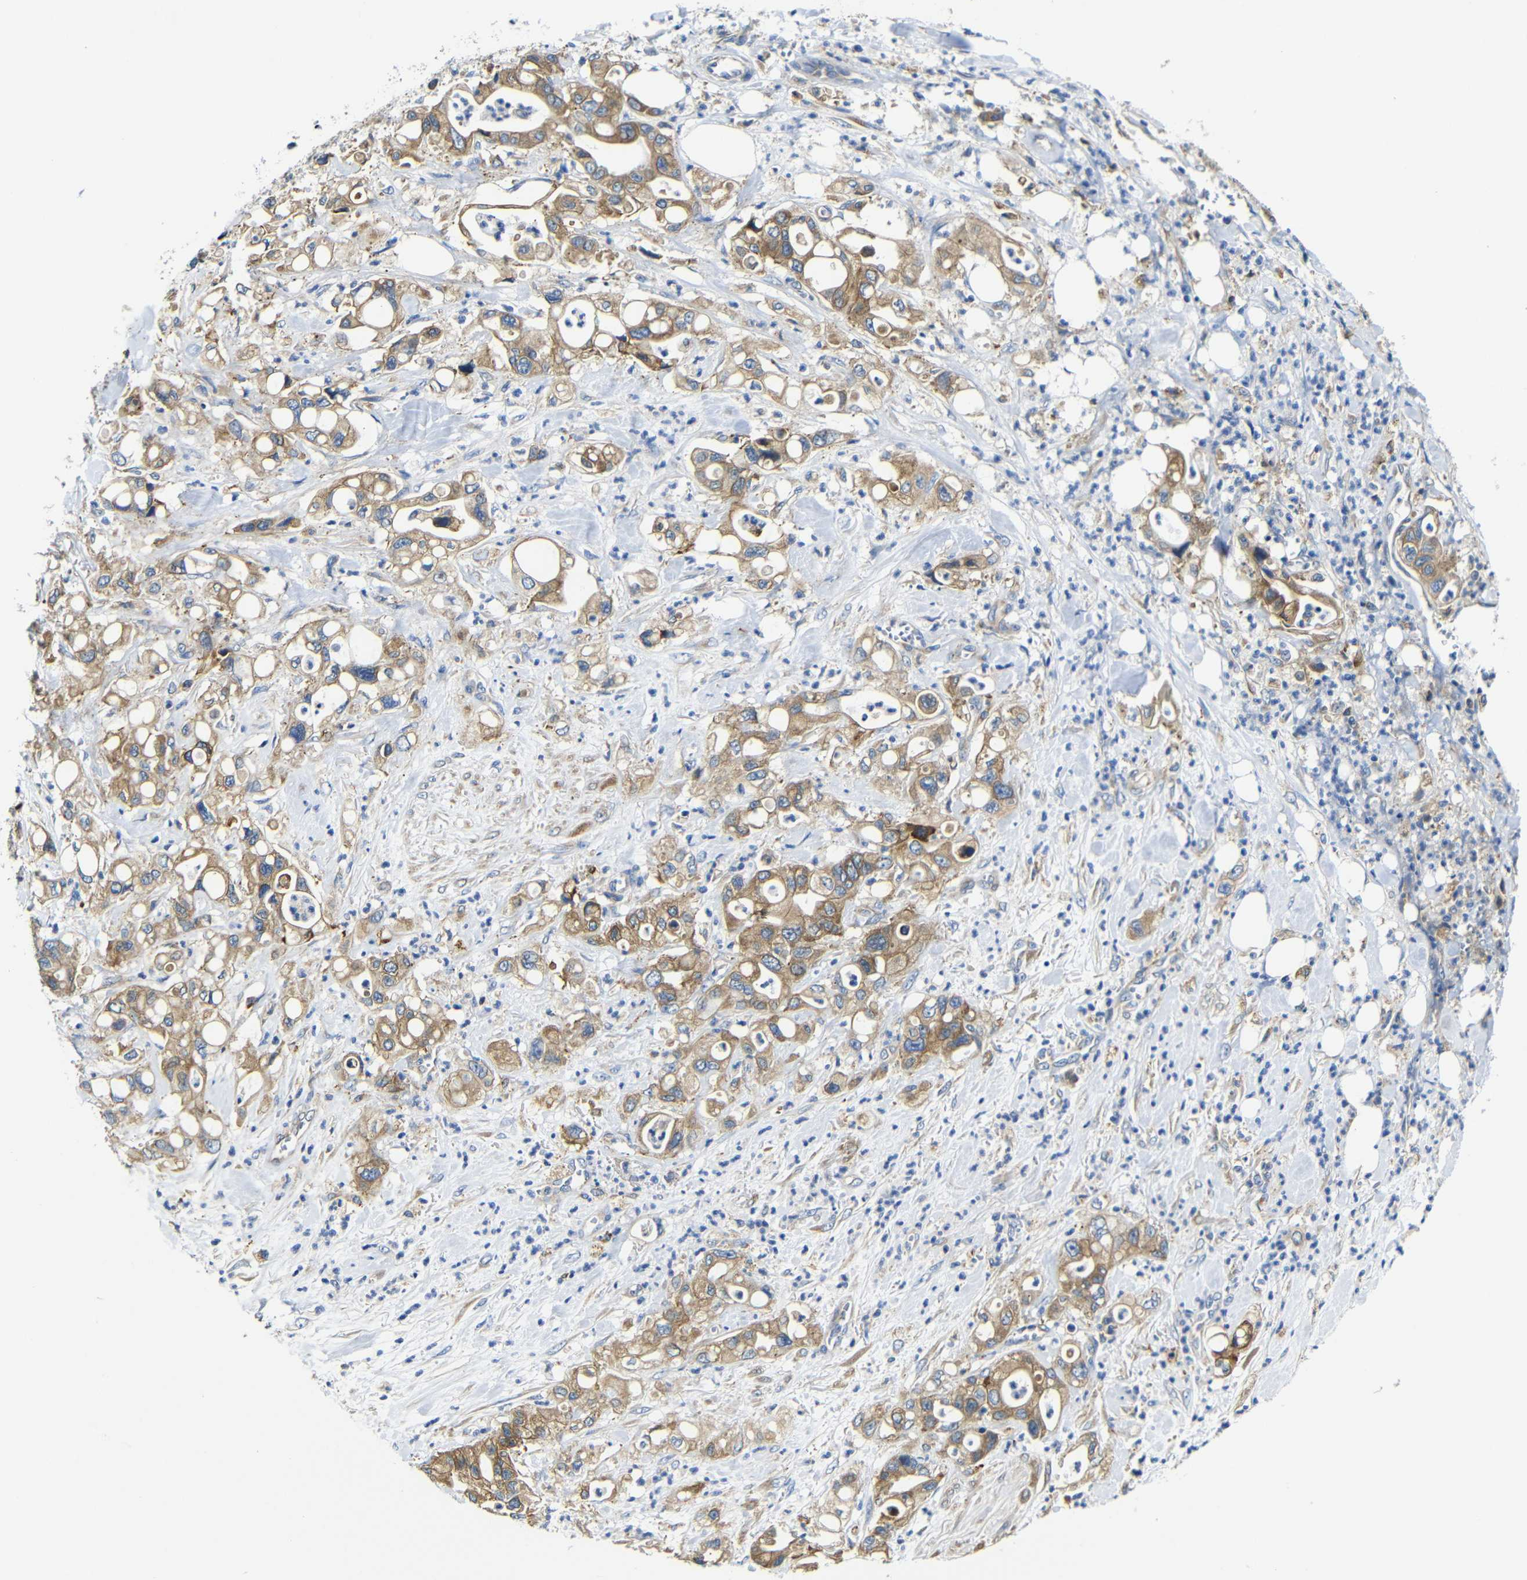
{"staining": {"intensity": "moderate", "quantity": ">75%", "location": "cytoplasmic/membranous"}, "tissue": "pancreatic cancer", "cell_type": "Tumor cells", "image_type": "cancer", "snomed": [{"axis": "morphology", "description": "Adenocarcinoma, NOS"}, {"axis": "topography", "description": "Pancreas"}], "caption": "IHC (DAB) staining of human adenocarcinoma (pancreatic) exhibits moderate cytoplasmic/membranous protein expression in about >75% of tumor cells. (brown staining indicates protein expression, while blue staining denotes nuclei).", "gene": "CLCC1", "patient": {"sex": "male", "age": 70}}